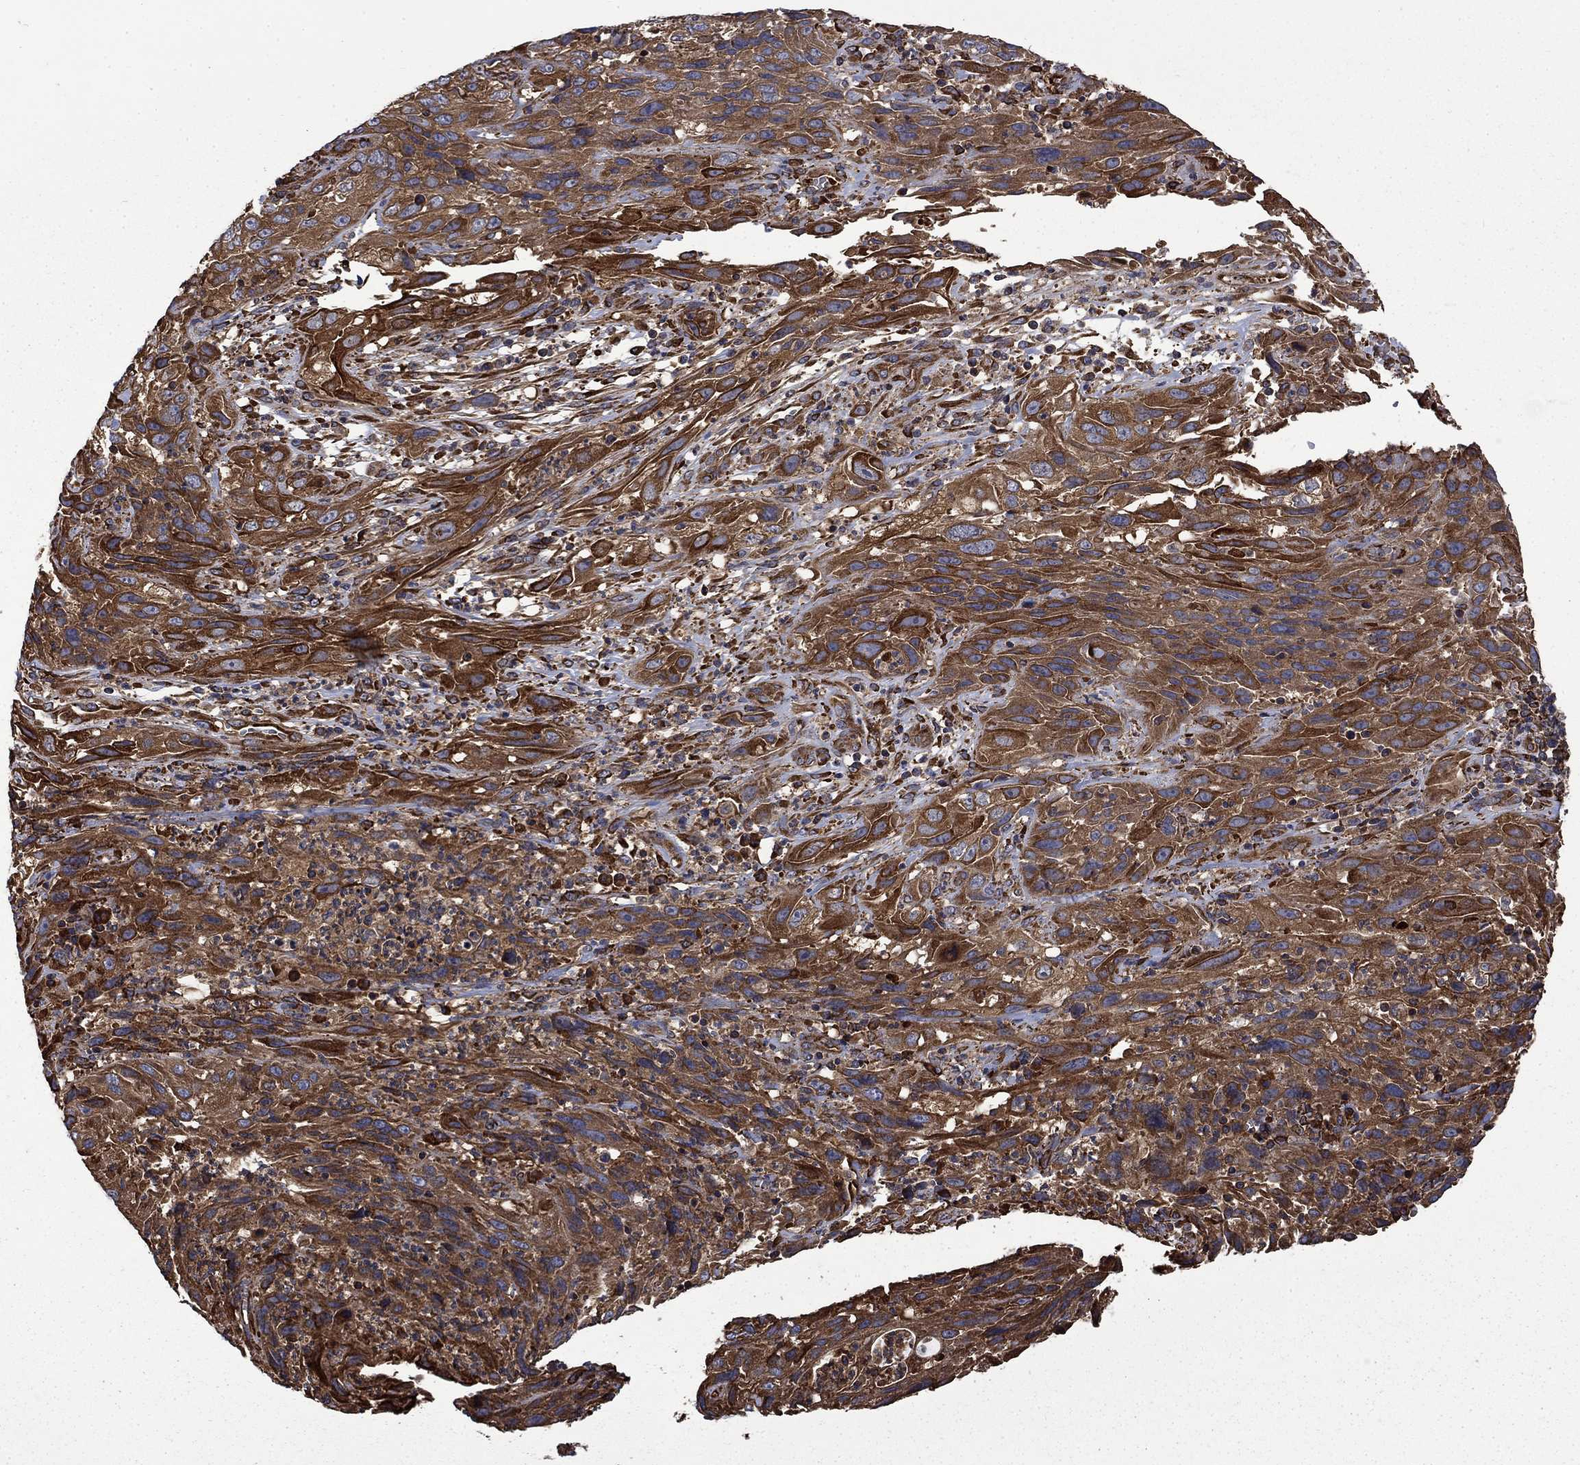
{"staining": {"intensity": "strong", "quantity": ">75%", "location": "cytoplasmic/membranous"}, "tissue": "cervical cancer", "cell_type": "Tumor cells", "image_type": "cancer", "snomed": [{"axis": "morphology", "description": "Squamous cell carcinoma, NOS"}, {"axis": "topography", "description": "Cervix"}], "caption": "A high amount of strong cytoplasmic/membranous expression is identified in about >75% of tumor cells in cervical squamous cell carcinoma tissue.", "gene": "CUTC", "patient": {"sex": "female", "age": 32}}